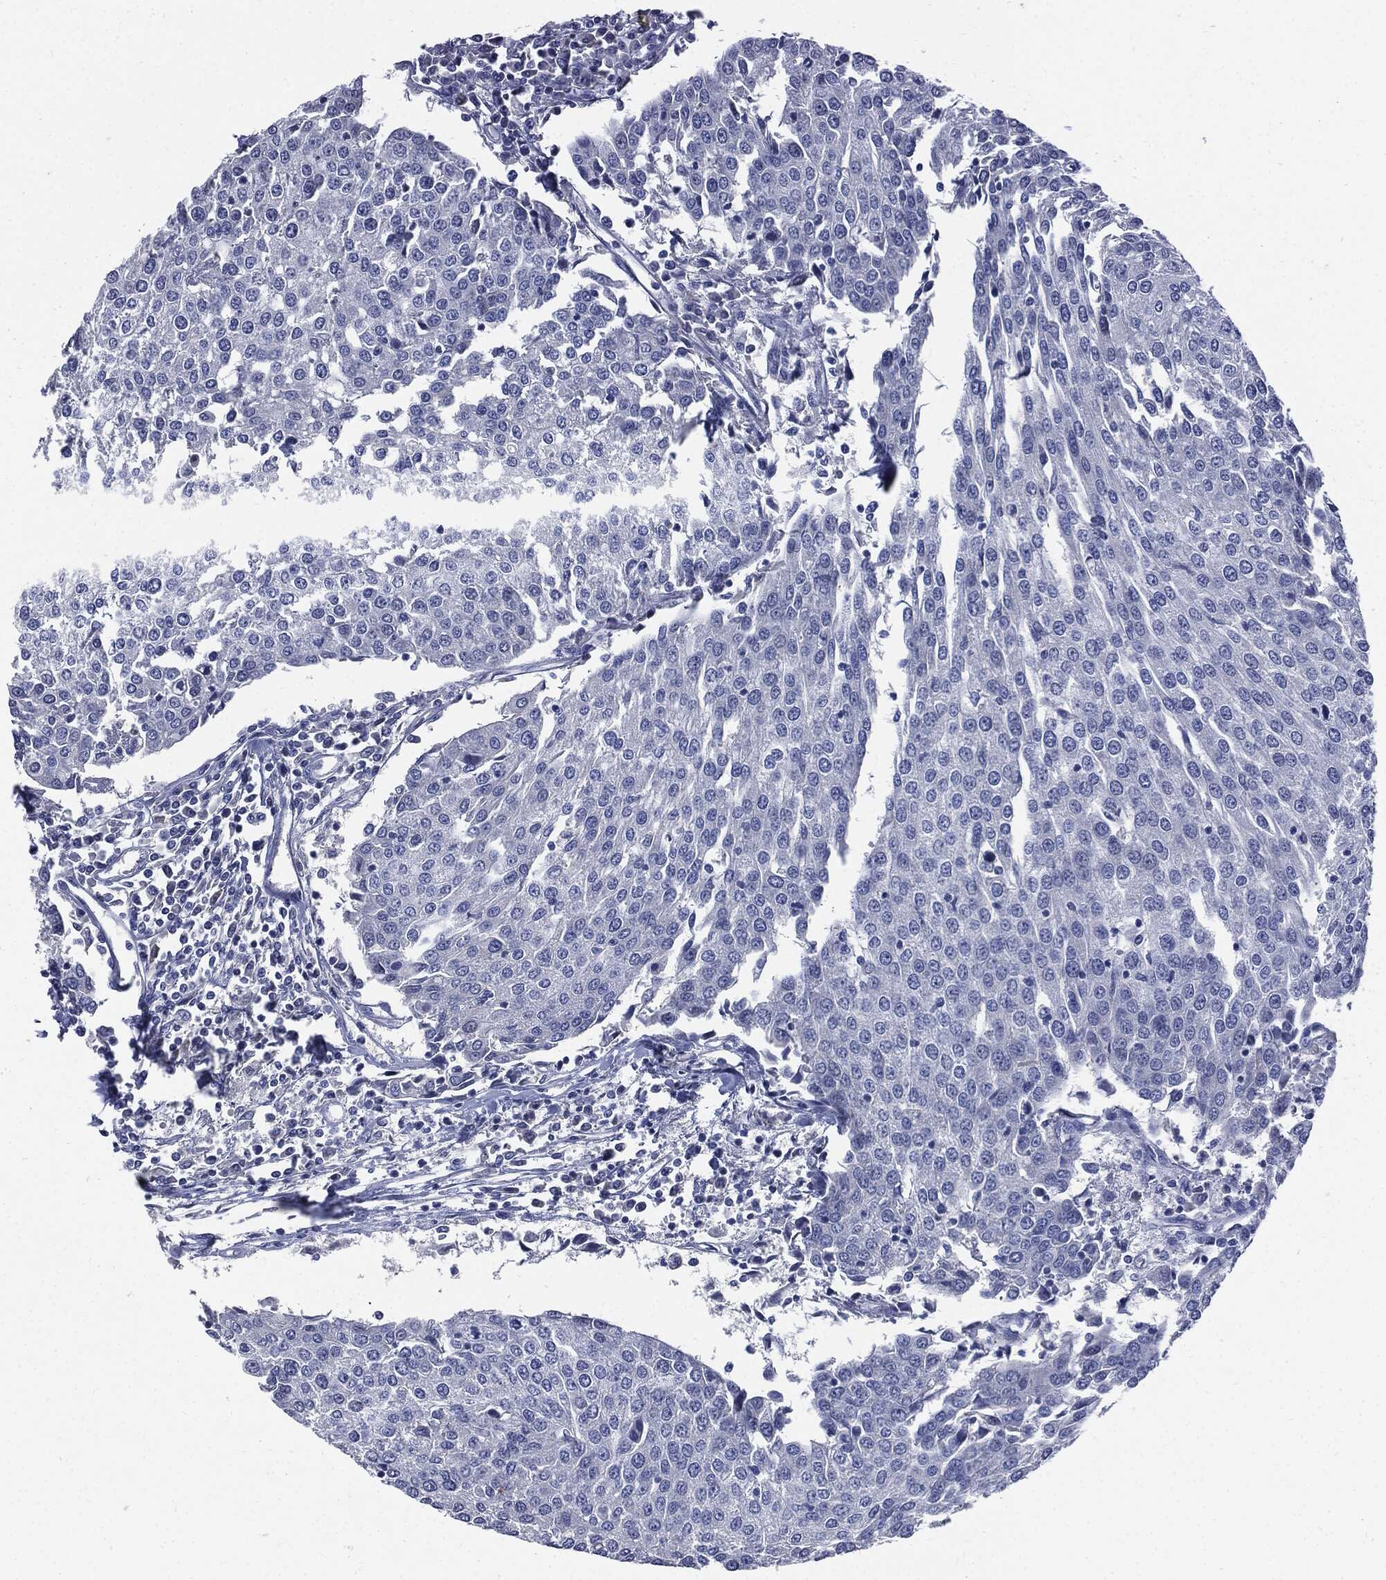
{"staining": {"intensity": "negative", "quantity": "none", "location": "none"}, "tissue": "urothelial cancer", "cell_type": "Tumor cells", "image_type": "cancer", "snomed": [{"axis": "morphology", "description": "Urothelial carcinoma, High grade"}, {"axis": "topography", "description": "Urinary bladder"}], "caption": "DAB (3,3'-diaminobenzidine) immunohistochemical staining of human high-grade urothelial carcinoma shows no significant staining in tumor cells.", "gene": "CPE", "patient": {"sex": "female", "age": 85}}